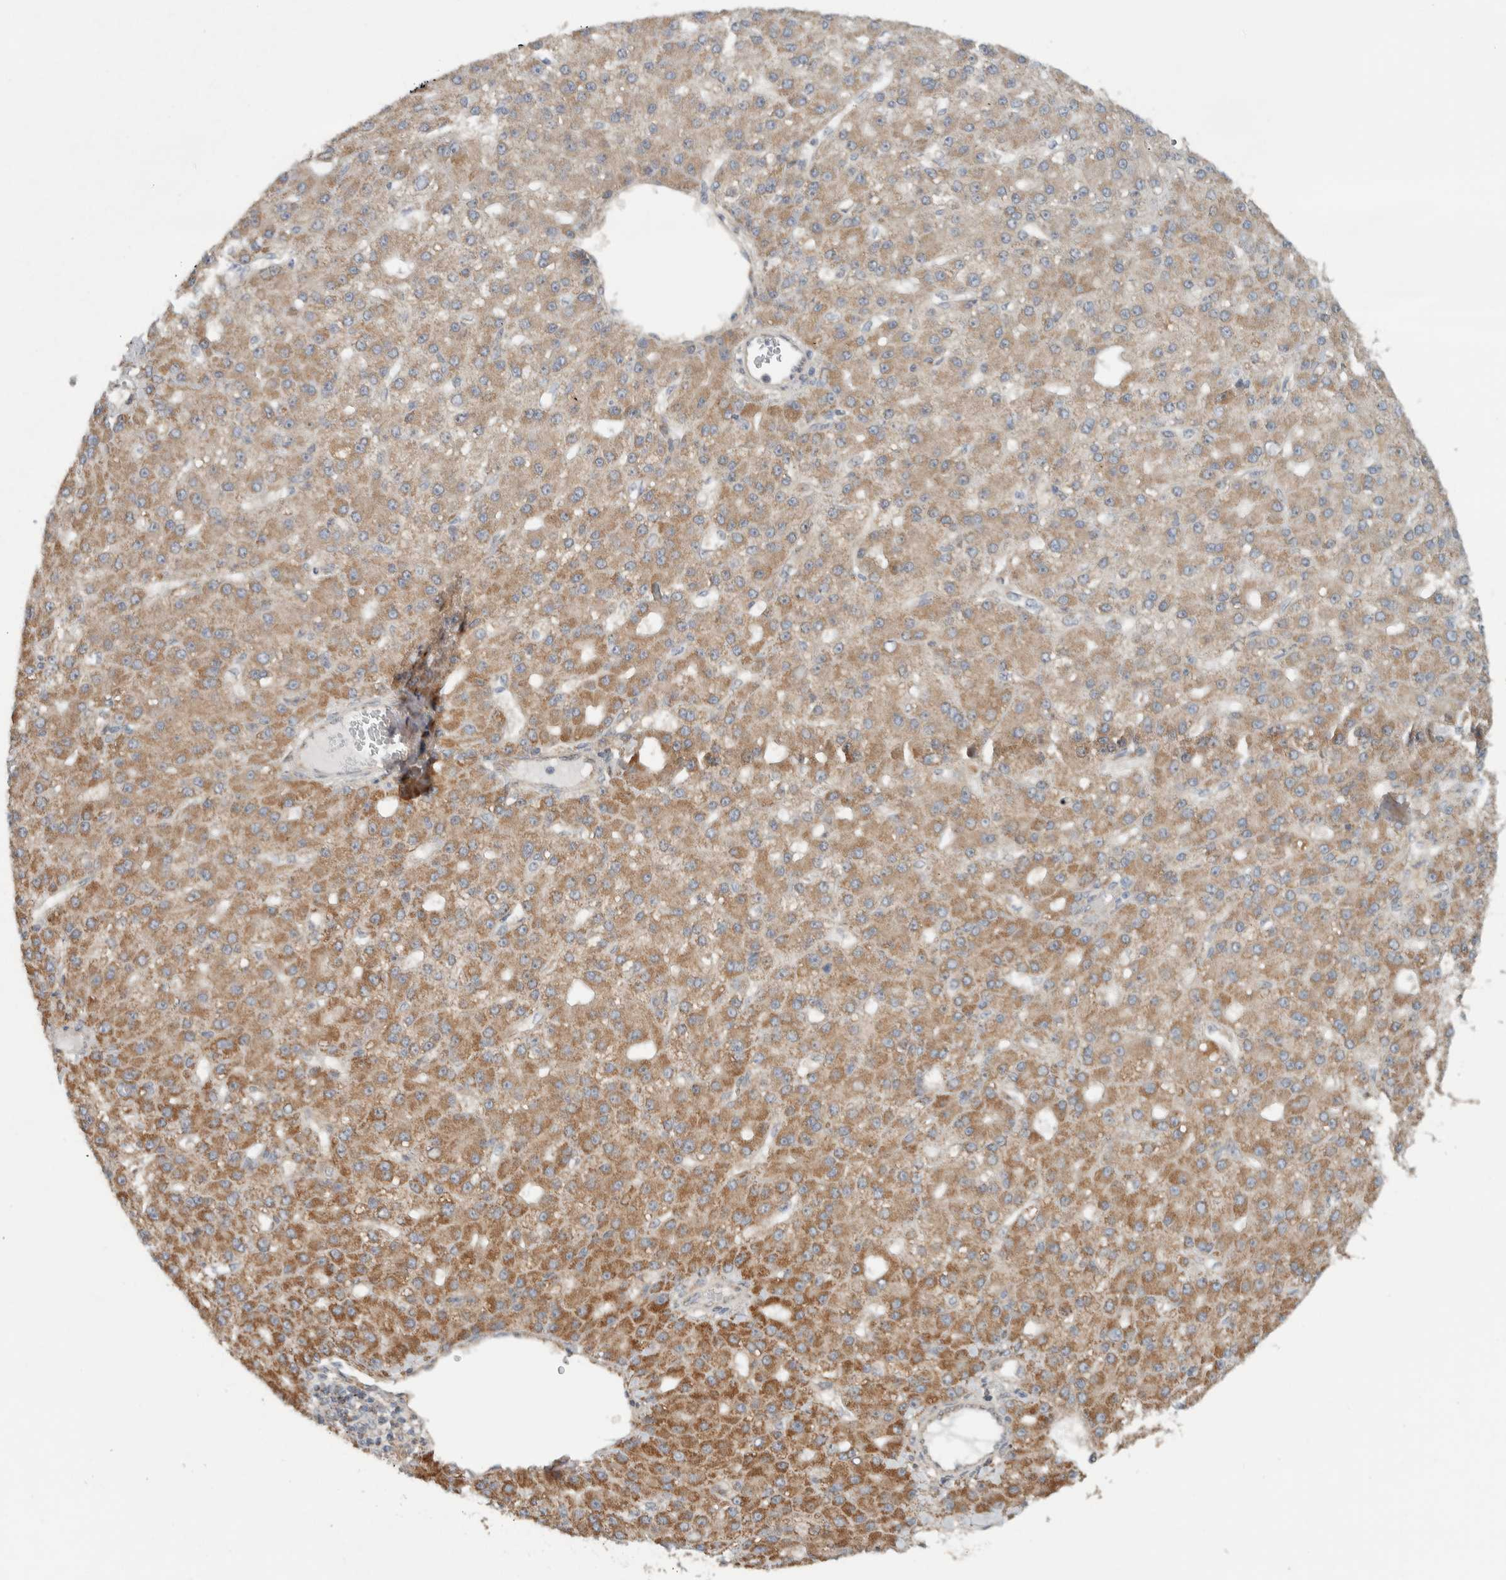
{"staining": {"intensity": "moderate", "quantity": ">75%", "location": "cytoplasmic/membranous"}, "tissue": "liver cancer", "cell_type": "Tumor cells", "image_type": "cancer", "snomed": [{"axis": "morphology", "description": "Carcinoma, Hepatocellular, NOS"}, {"axis": "topography", "description": "Liver"}], "caption": "IHC staining of liver cancer, which demonstrates medium levels of moderate cytoplasmic/membranous staining in approximately >75% of tumor cells indicating moderate cytoplasmic/membranous protein positivity. The staining was performed using DAB (3,3'-diaminobenzidine) (brown) for protein detection and nuclei were counterstained in hematoxylin (blue).", "gene": "RERE", "patient": {"sex": "male", "age": 67}}